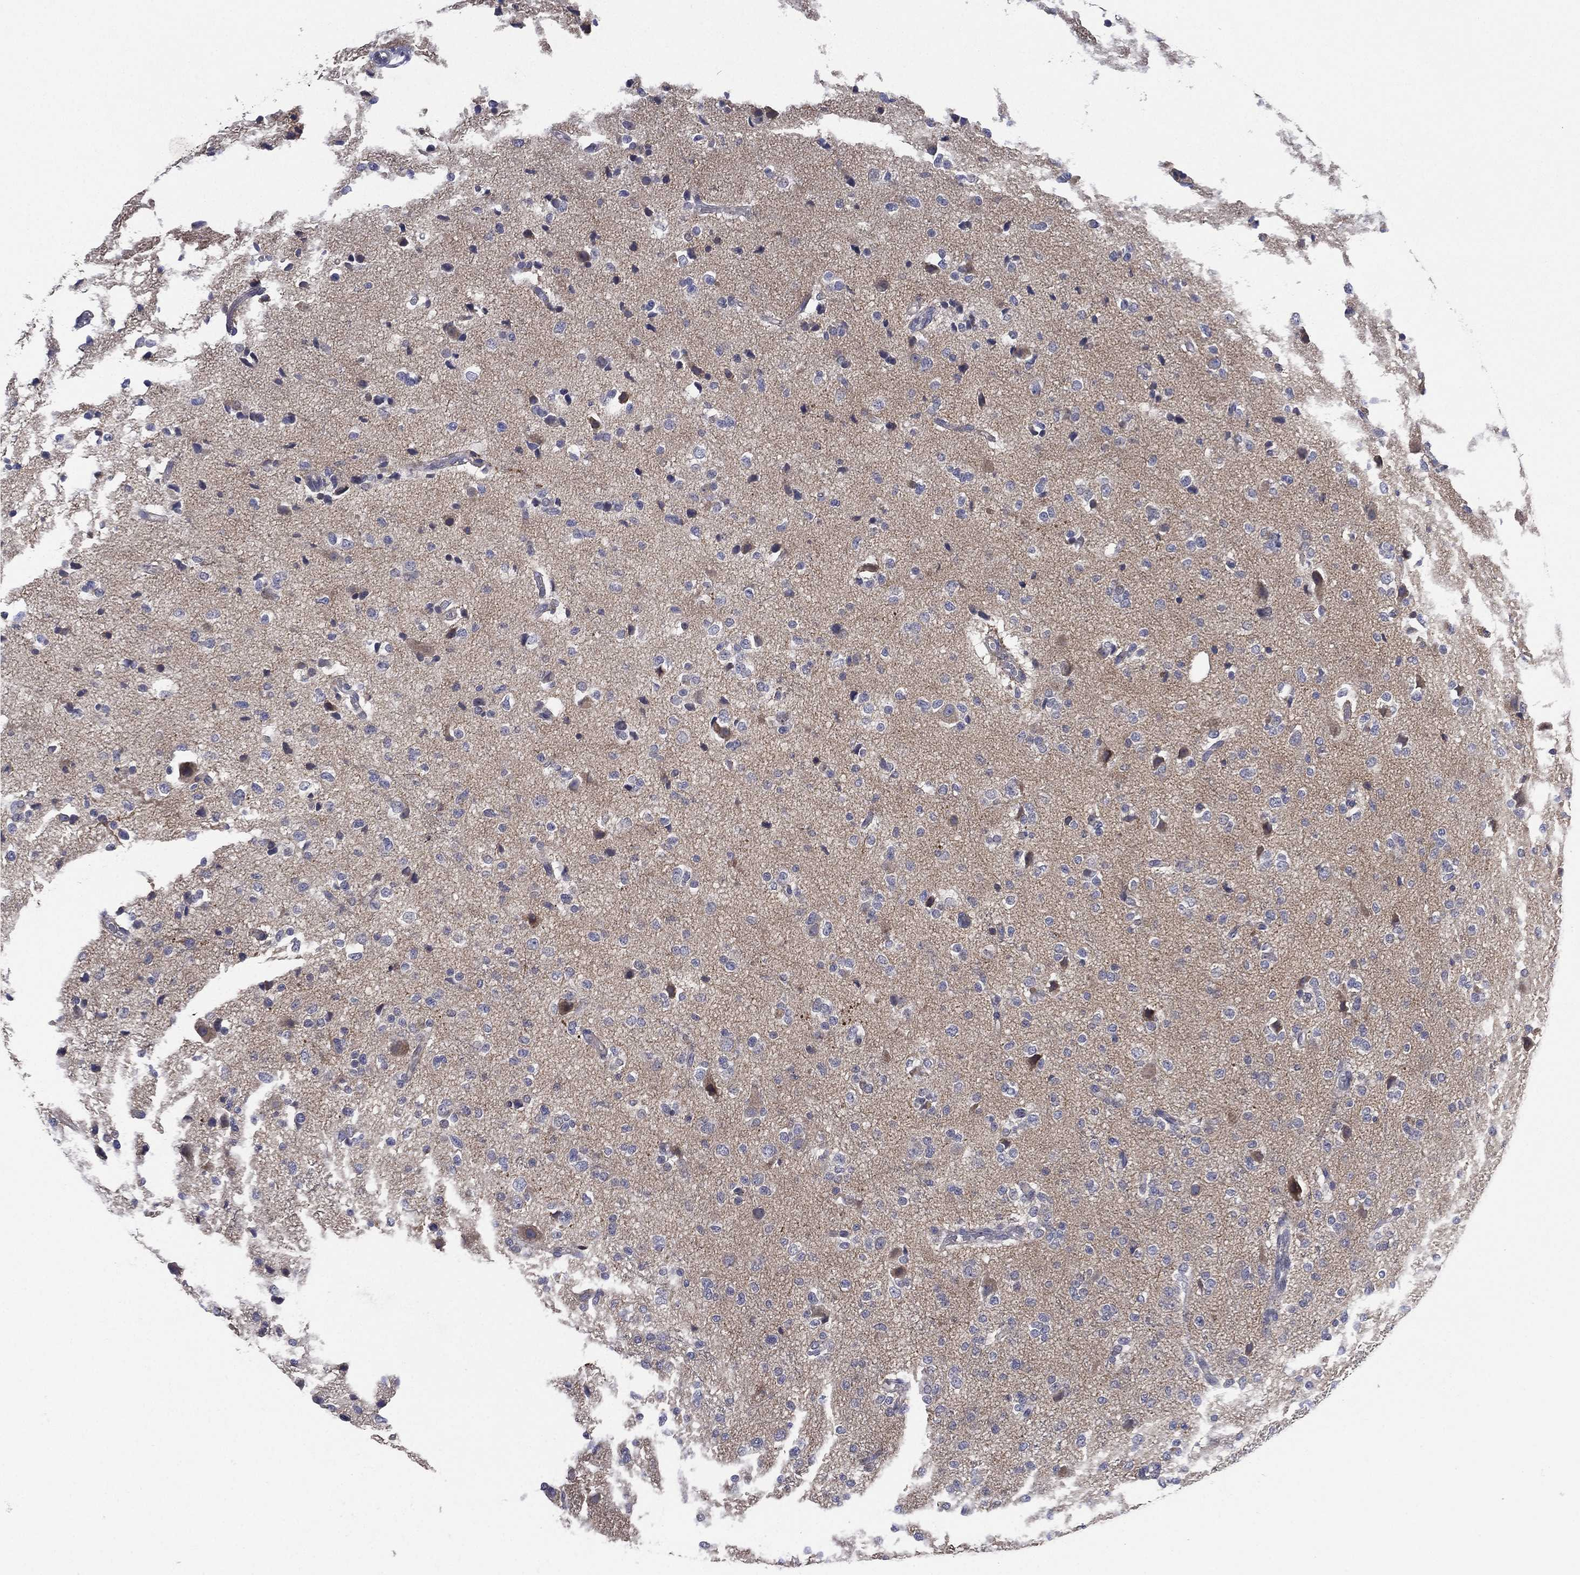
{"staining": {"intensity": "negative", "quantity": "none", "location": "none"}, "tissue": "glioma", "cell_type": "Tumor cells", "image_type": "cancer", "snomed": [{"axis": "morphology", "description": "Glioma, malignant, Low grade"}, {"axis": "topography", "description": "Brain"}], "caption": "There is no significant staining in tumor cells of glioma.", "gene": "MPP7", "patient": {"sex": "male", "age": 41}}